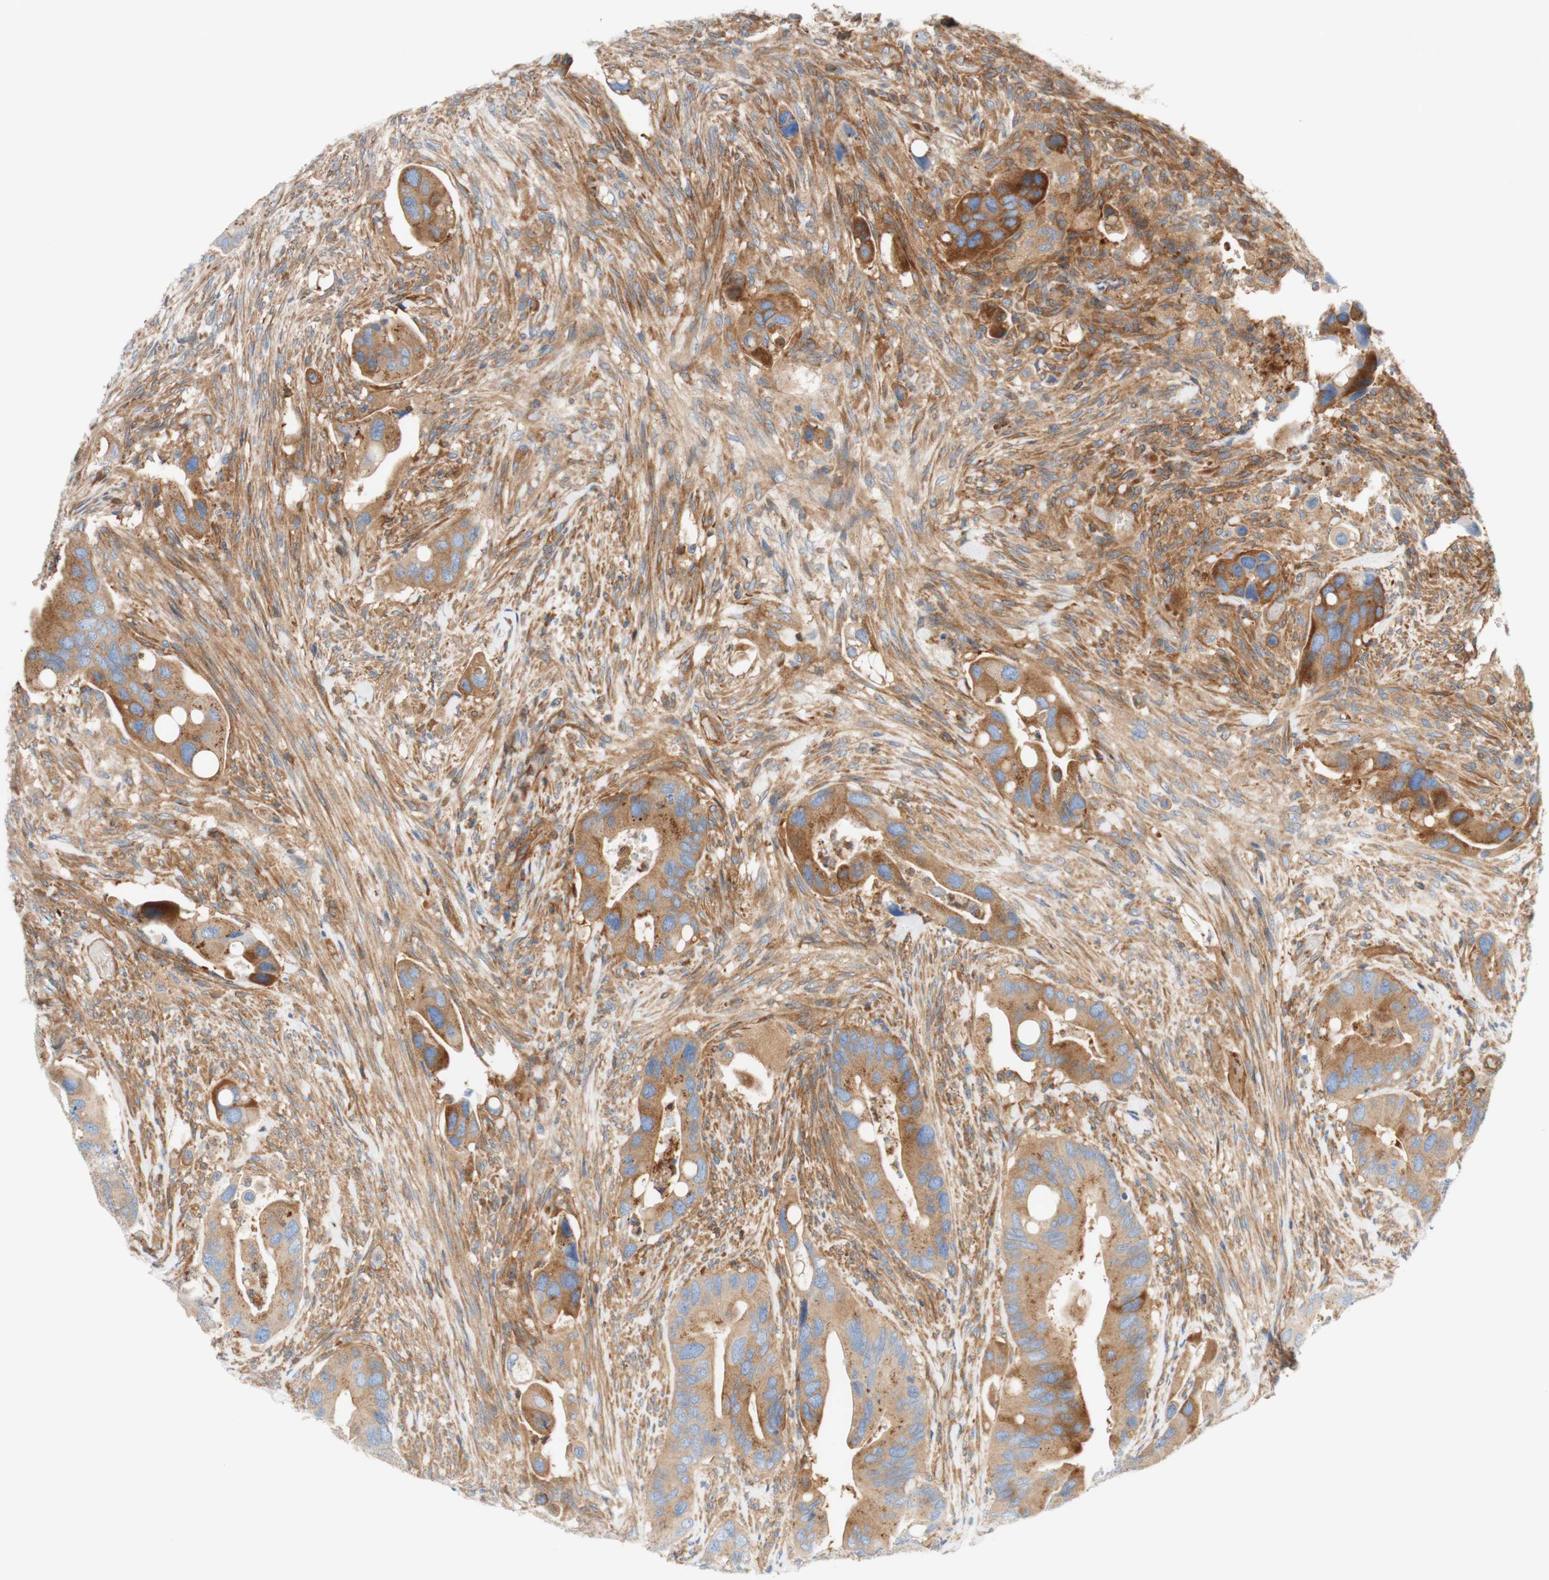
{"staining": {"intensity": "weak", "quantity": ">75%", "location": "cytoplasmic/membranous"}, "tissue": "colorectal cancer", "cell_type": "Tumor cells", "image_type": "cancer", "snomed": [{"axis": "morphology", "description": "Adenocarcinoma, NOS"}, {"axis": "topography", "description": "Rectum"}], "caption": "An image of human adenocarcinoma (colorectal) stained for a protein demonstrates weak cytoplasmic/membranous brown staining in tumor cells.", "gene": "STOM", "patient": {"sex": "female", "age": 57}}